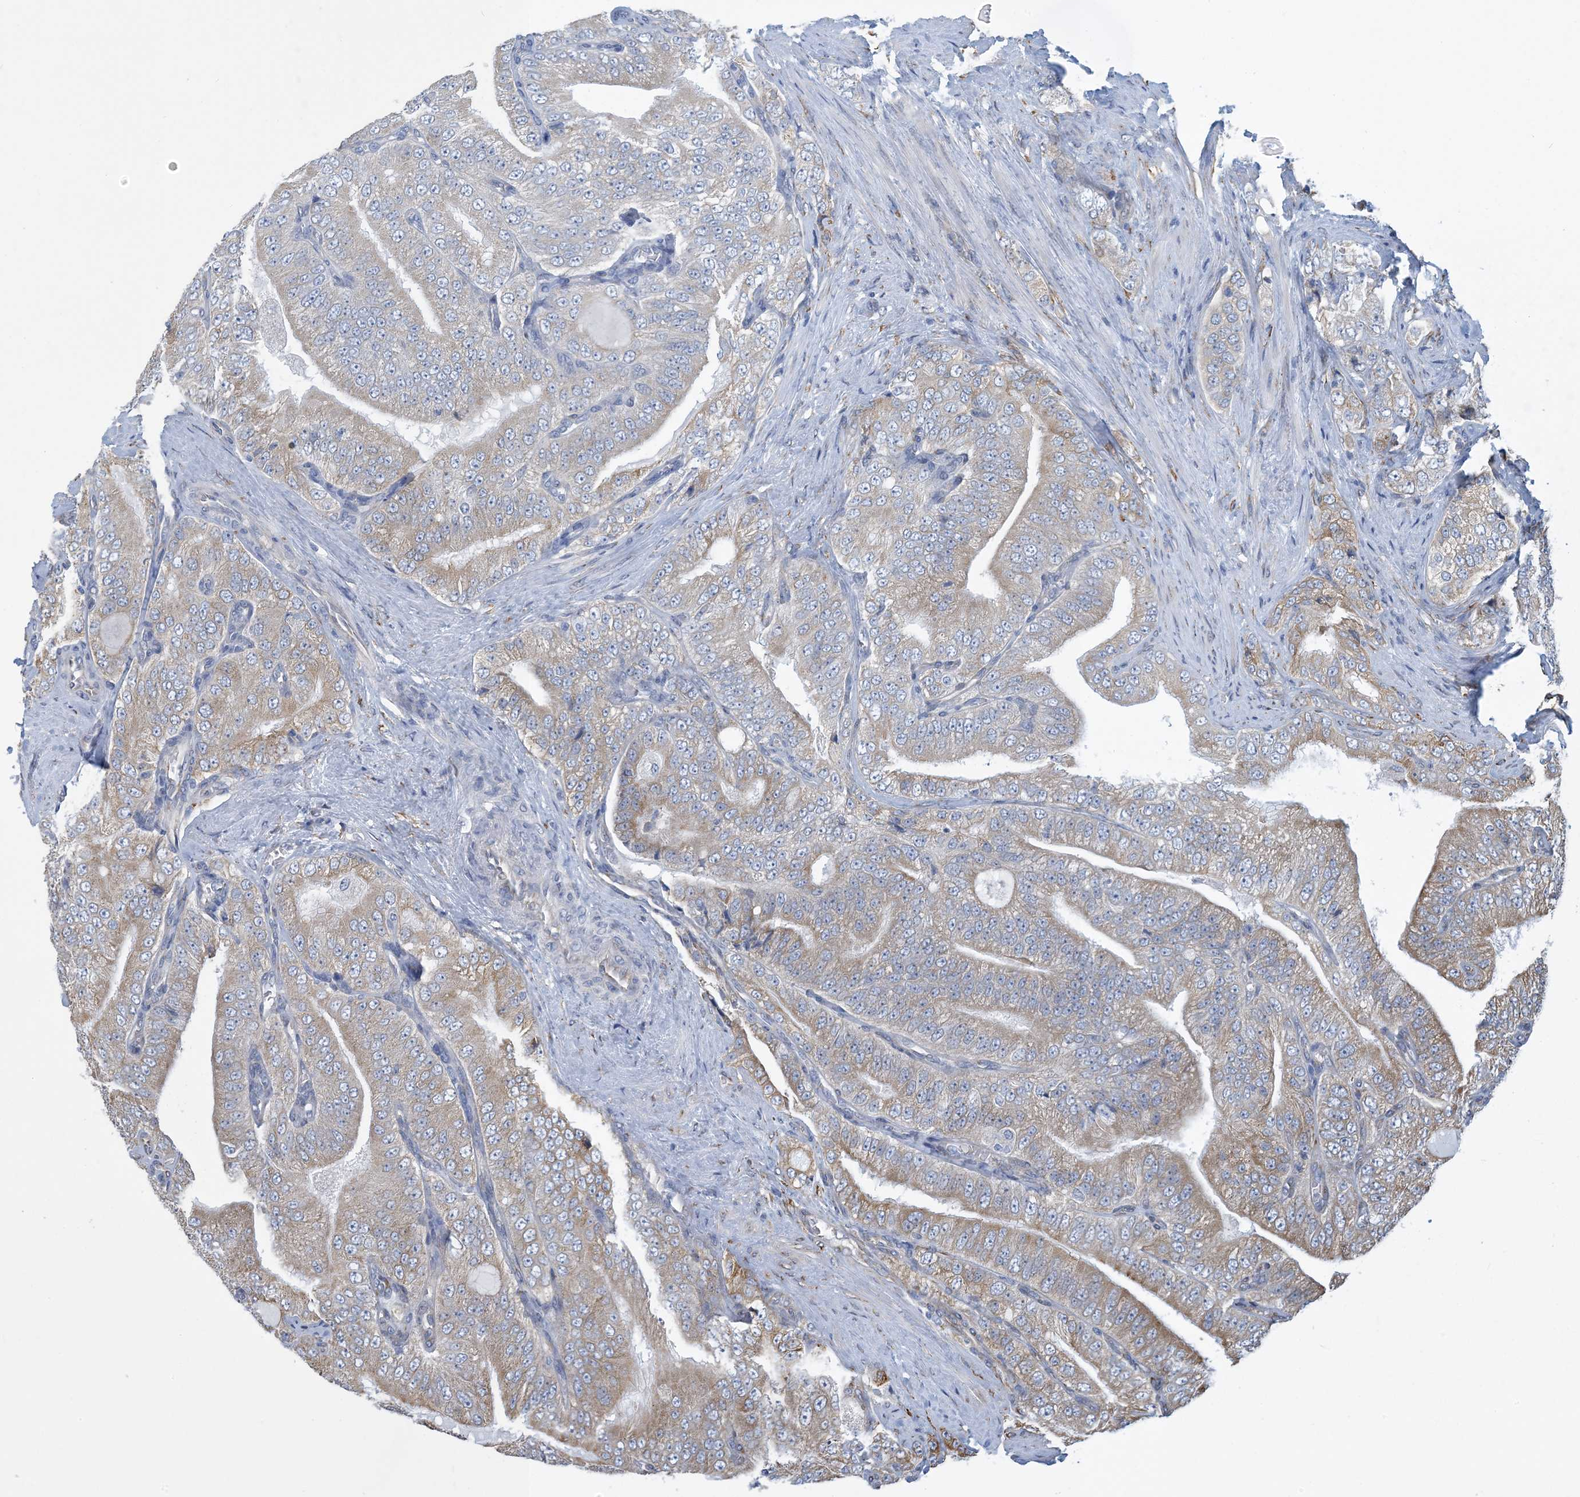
{"staining": {"intensity": "weak", "quantity": "25%-75%", "location": "cytoplasmic/membranous"}, "tissue": "prostate cancer", "cell_type": "Tumor cells", "image_type": "cancer", "snomed": [{"axis": "morphology", "description": "Adenocarcinoma, High grade"}, {"axis": "topography", "description": "Prostate"}], "caption": "High-grade adenocarcinoma (prostate) was stained to show a protein in brown. There is low levels of weak cytoplasmic/membranous staining in approximately 25%-75% of tumor cells. Using DAB (3,3'-diaminobenzidine) (brown) and hematoxylin (blue) stains, captured at high magnification using brightfield microscopy.", "gene": "CCDC14", "patient": {"sex": "male", "age": 58}}